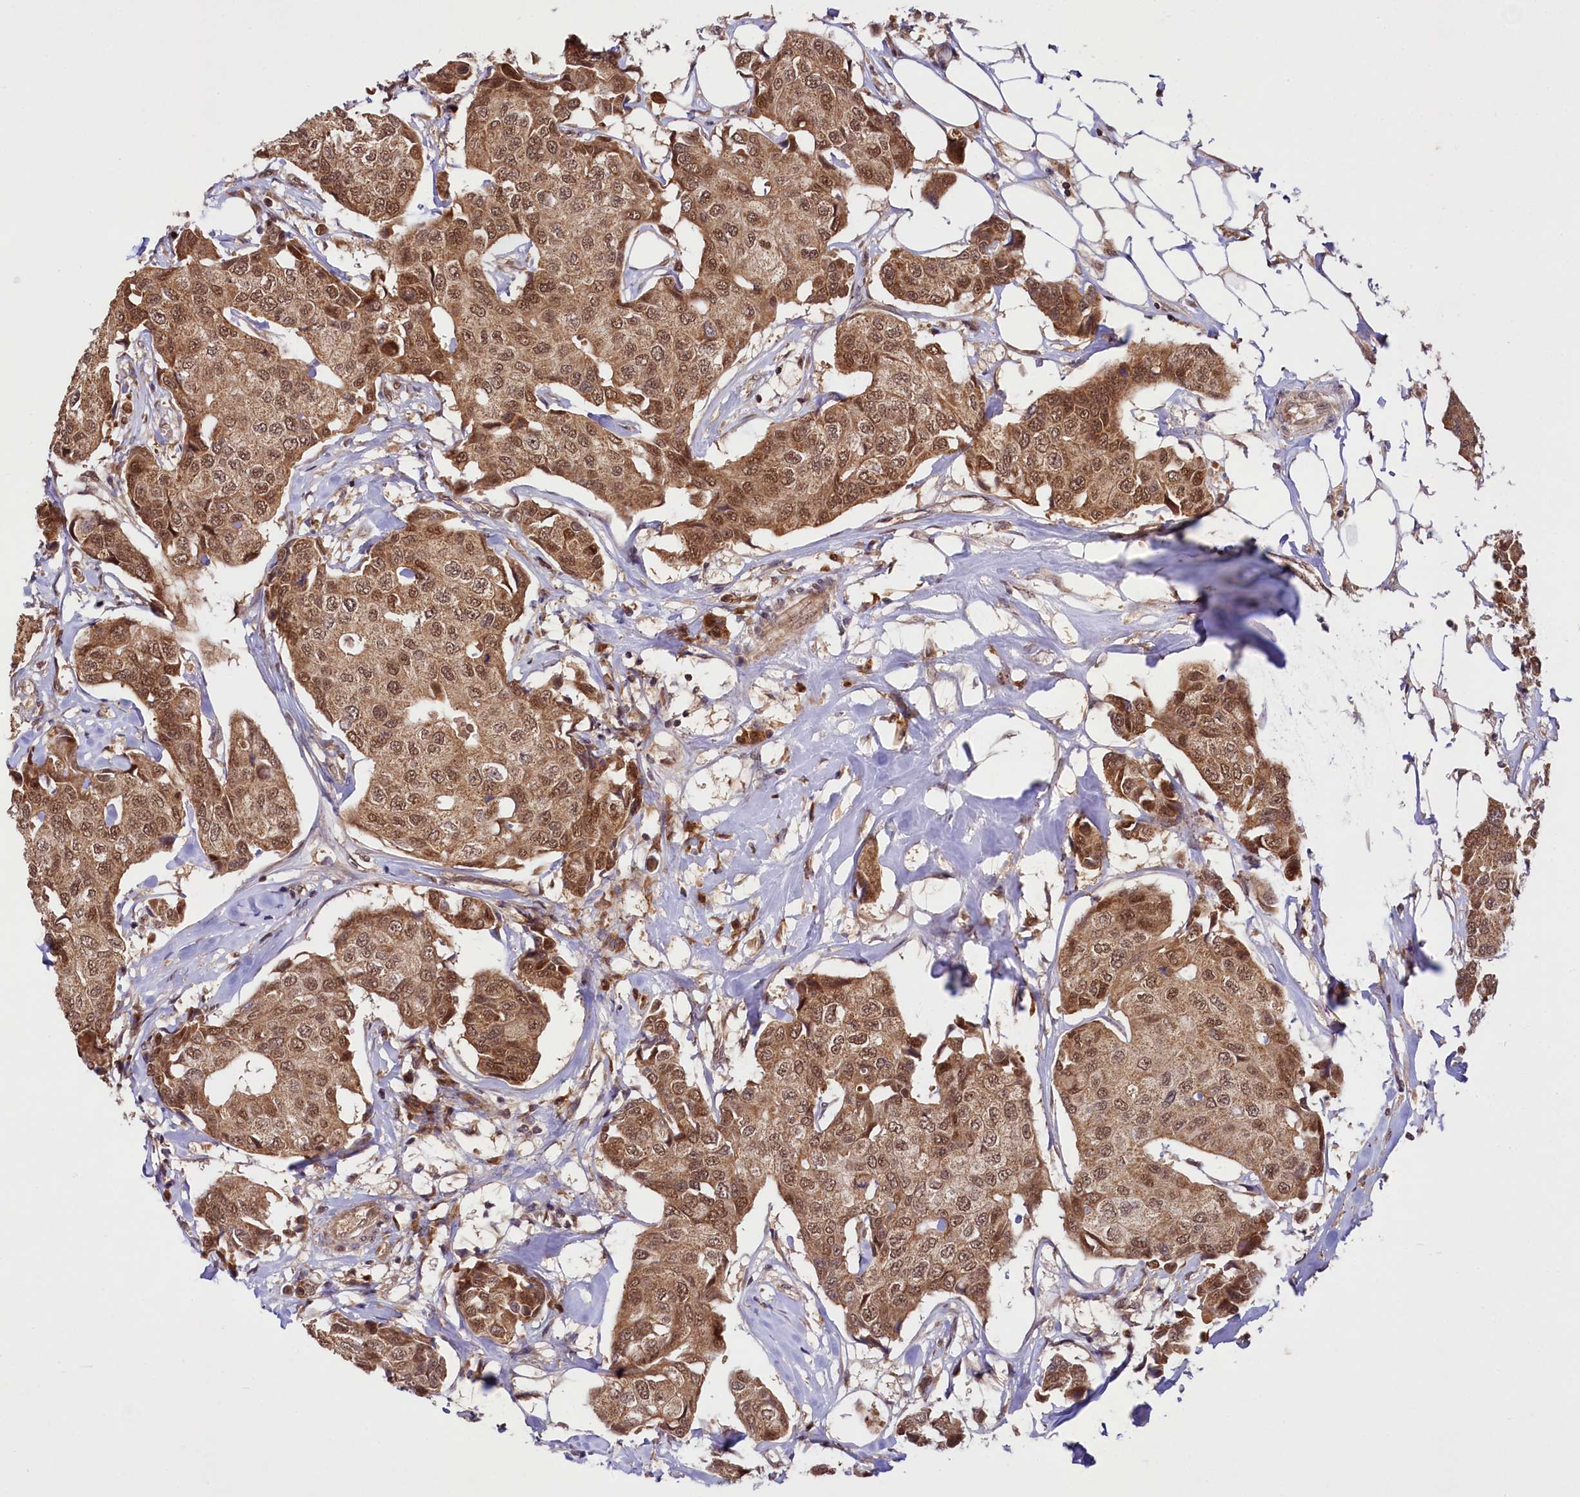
{"staining": {"intensity": "moderate", "quantity": ">75%", "location": "cytoplasmic/membranous,nuclear"}, "tissue": "breast cancer", "cell_type": "Tumor cells", "image_type": "cancer", "snomed": [{"axis": "morphology", "description": "Duct carcinoma"}, {"axis": "topography", "description": "Breast"}], "caption": "The histopathology image shows a brown stain indicating the presence of a protein in the cytoplasmic/membranous and nuclear of tumor cells in breast cancer (intraductal carcinoma).", "gene": "UBE3A", "patient": {"sex": "female", "age": 80}}